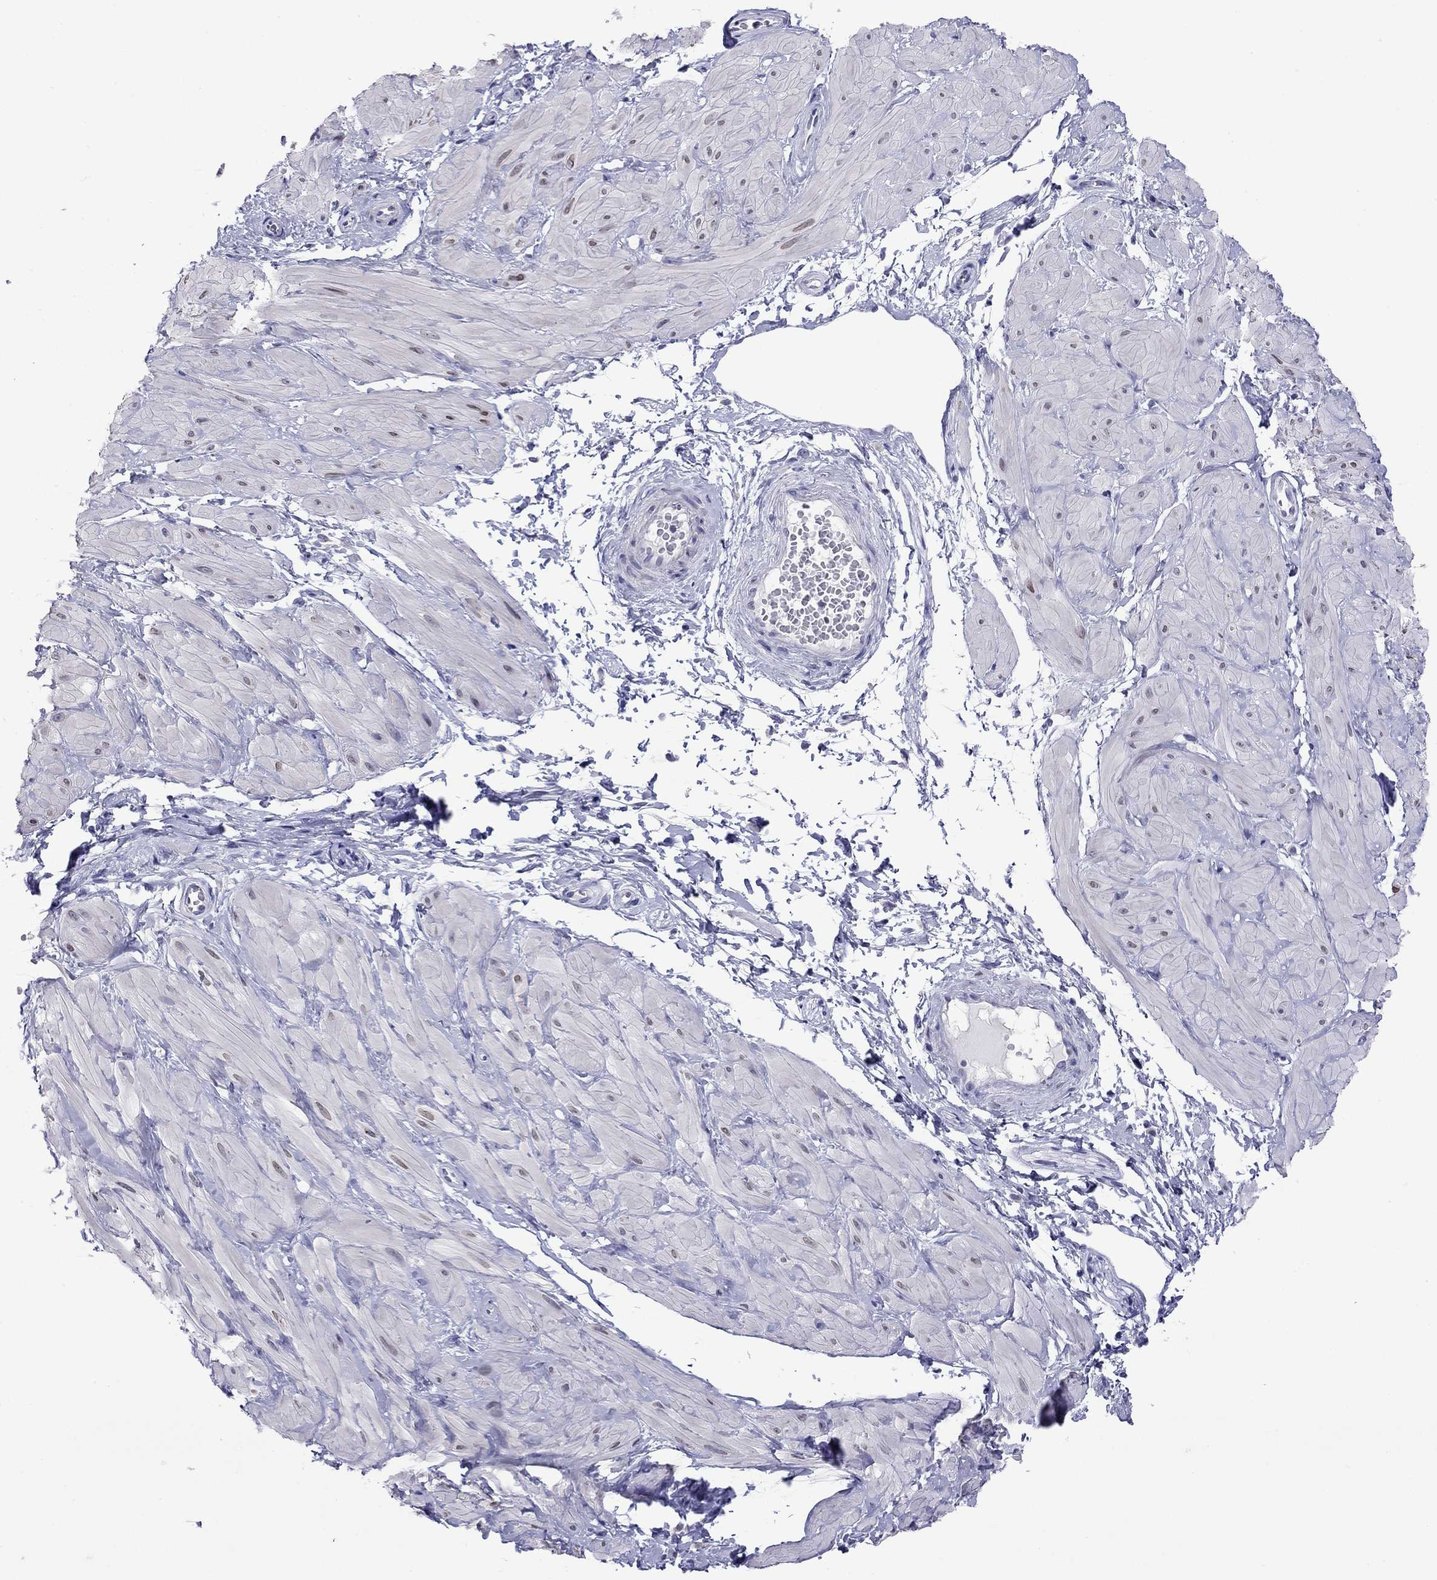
{"staining": {"intensity": "negative", "quantity": "none", "location": "none"}, "tissue": "adipose tissue", "cell_type": "Adipocytes", "image_type": "normal", "snomed": [{"axis": "morphology", "description": "Normal tissue, NOS"}, {"axis": "topography", "description": "Smooth muscle"}, {"axis": "topography", "description": "Peripheral nerve tissue"}], "caption": "A photomicrograph of adipose tissue stained for a protein reveals no brown staining in adipocytes.", "gene": "ARMC12", "patient": {"sex": "male", "age": 22}}